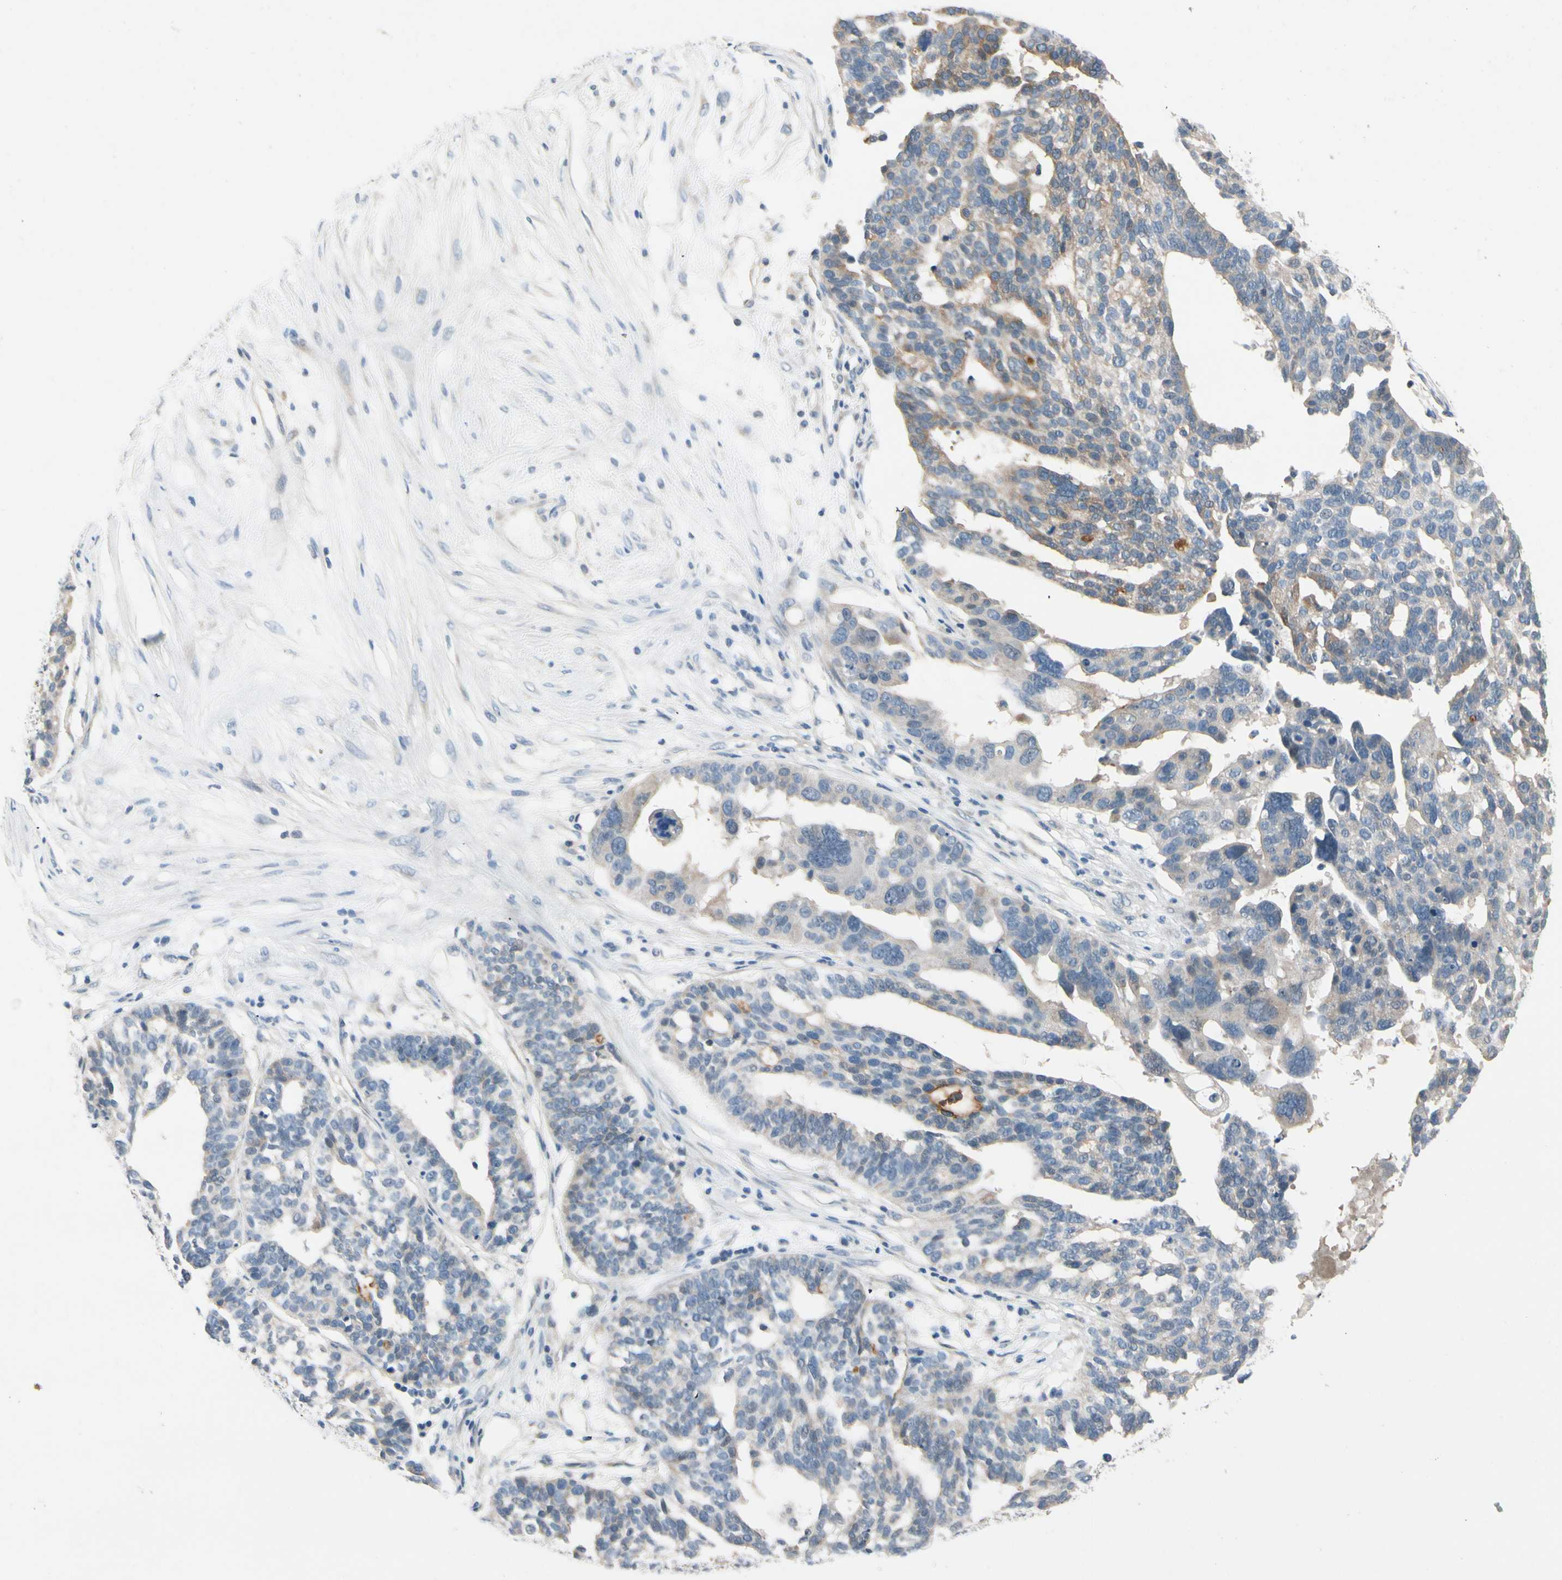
{"staining": {"intensity": "weak", "quantity": ">75%", "location": "cytoplasmic/membranous"}, "tissue": "ovarian cancer", "cell_type": "Tumor cells", "image_type": "cancer", "snomed": [{"axis": "morphology", "description": "Cystadenocarcinoma, serous, NOS"}, {"axis": "topography", "description": "Ovary"}], "caption": "This is an image of immunohistochemistry staining of ovarian cancer, which shows weak expression in the cytoplasmic/membranous of tumor cells.", "gene": "SLC27A6", "patient": {"sex": "female", "age": 59}}